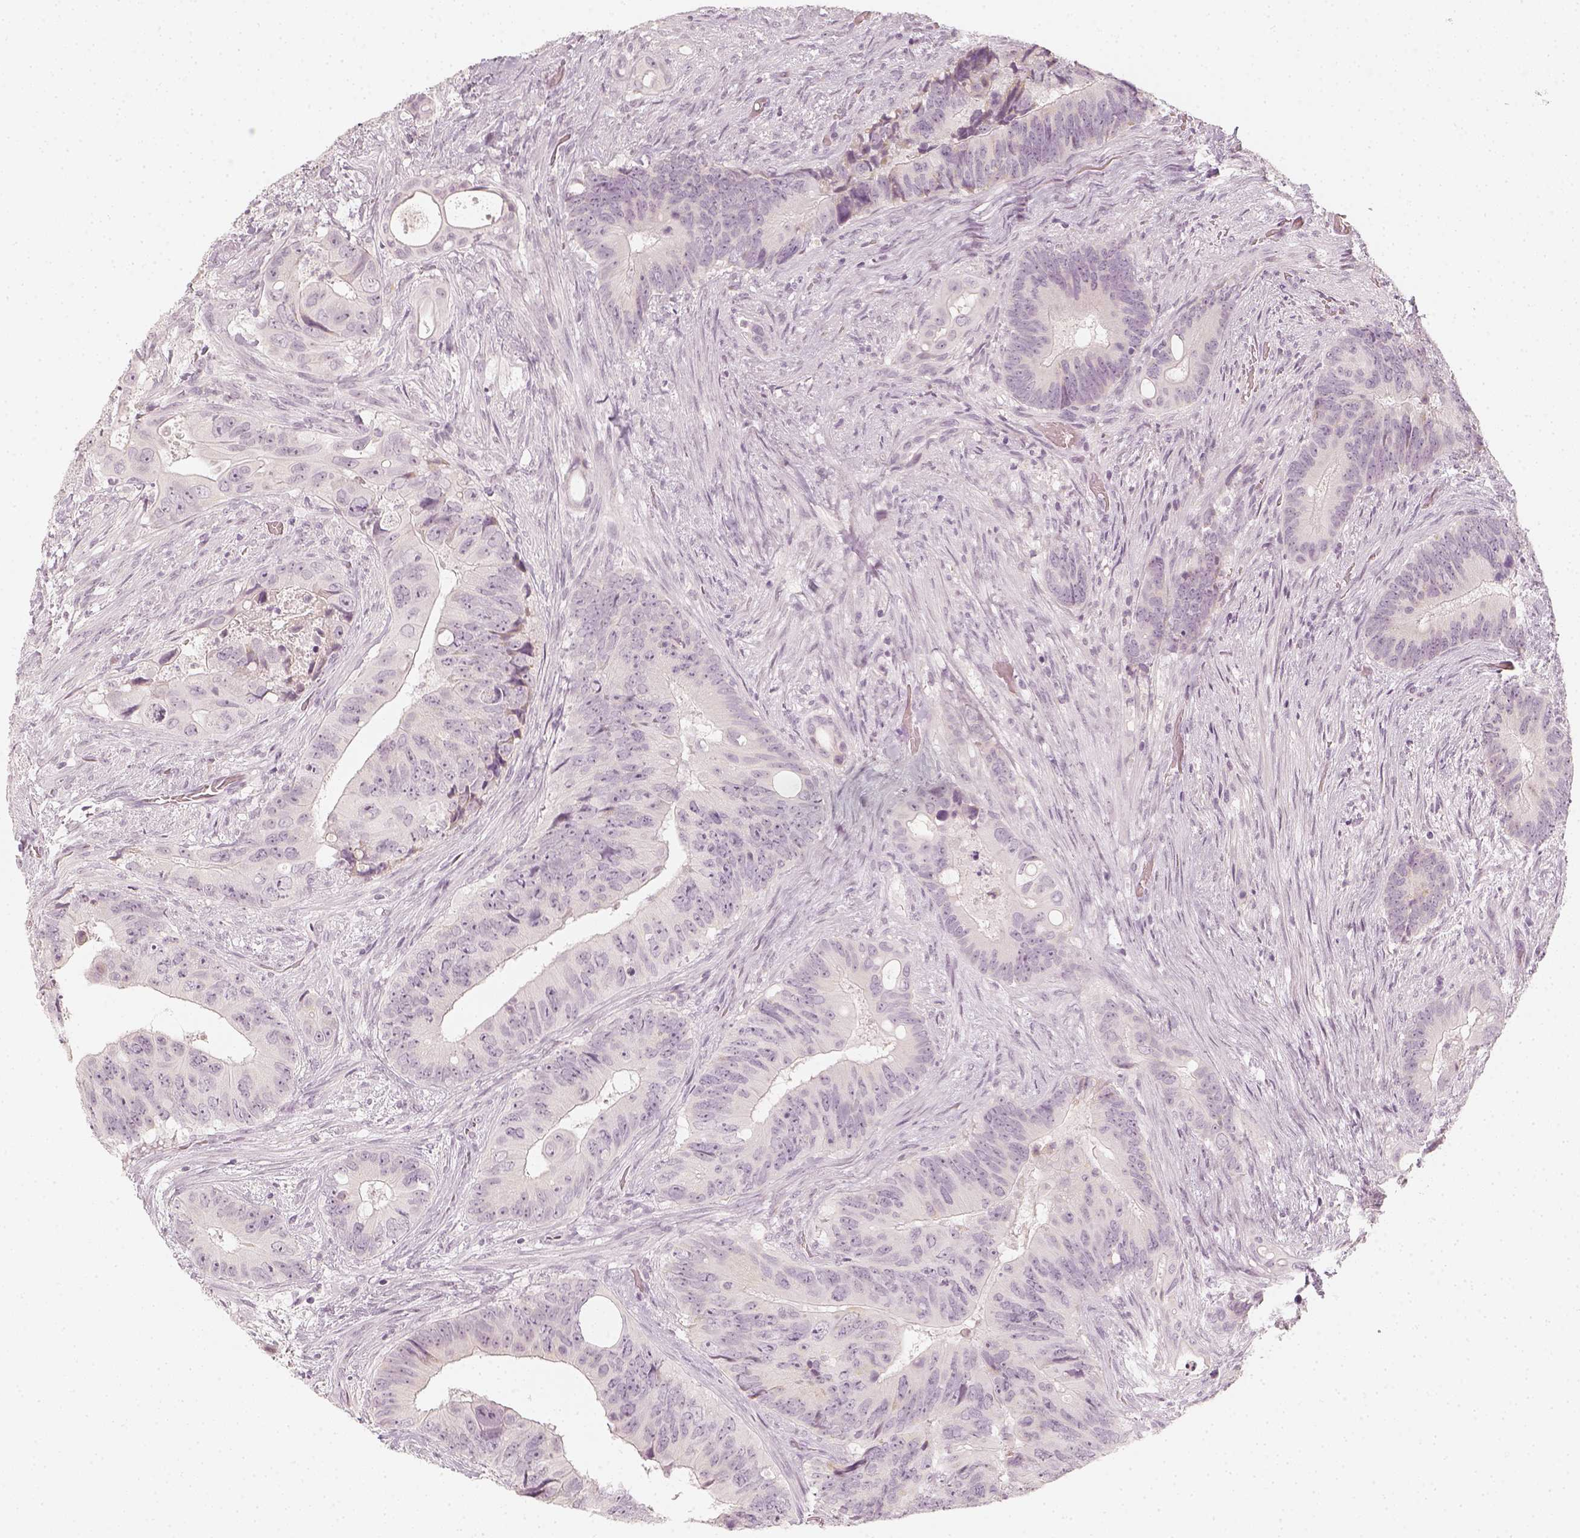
{"staining": {"intensity": "negative", "quantity": "none", "location": "none"}, "tissue": "colorectal cancer", "cell_type": "Tumor cells", "image_type": "cancer", "snomed": [{"axis": "morphology", "description": "Adenocarcinoma, NOS"}, {"axis": "topography", "description": "Rectum"}], "caption": "A high-resolution photomicrograph shows immunohistochemistry staining of colorectal adenocarcinoma, which shows no significant expression in tumor cells. (DAB (3,3'-diaminobenzidine) immunohistochemistry with hematoxylin counter stain).", "gene": "DSG4", "patient": {"sex": "male", "age": 78}}